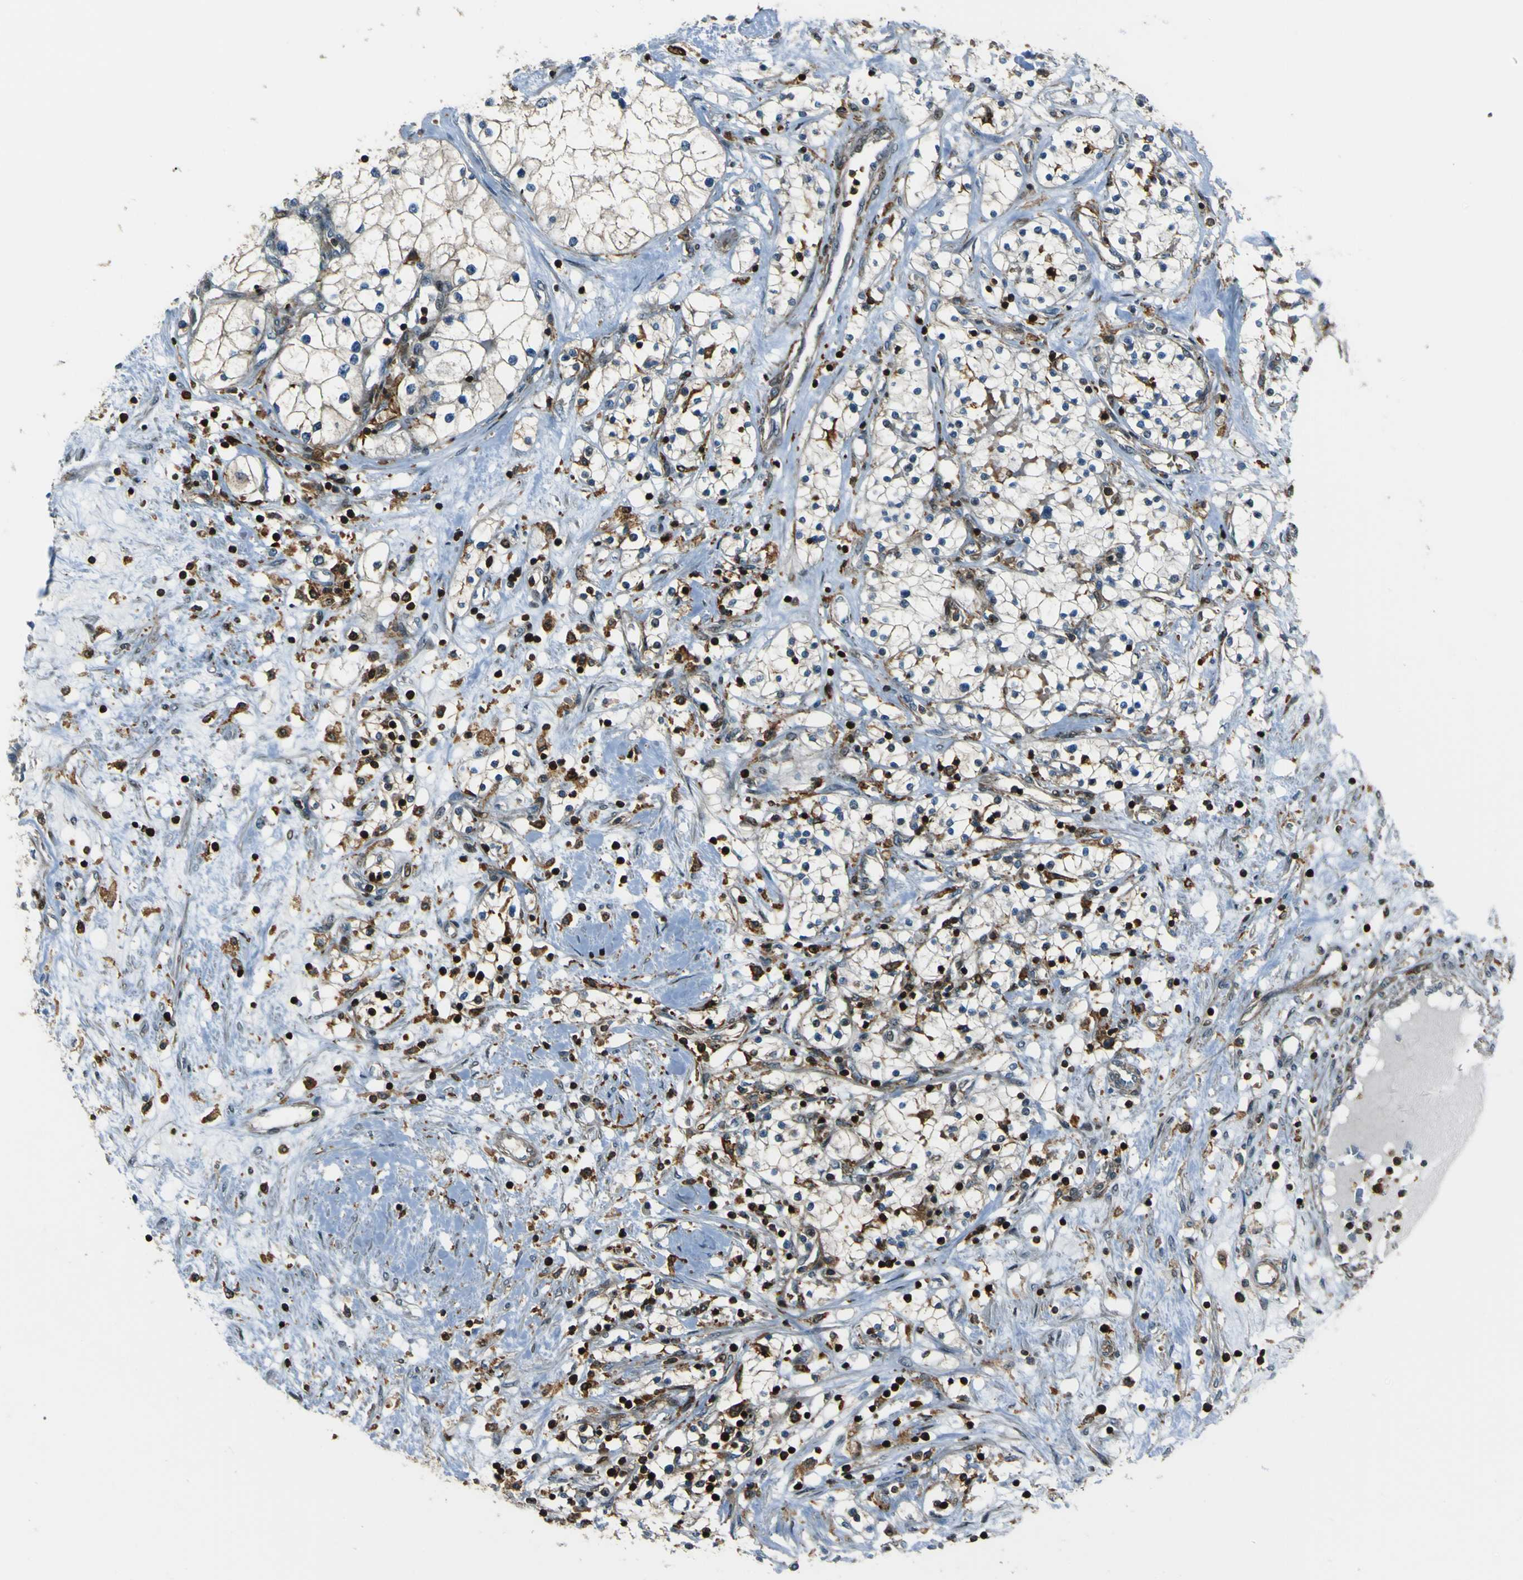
{"staining": {"intensity": "negative", "quantity": "none", "location": "none"}, "tissue": "renal cancer", "cell_type": "Tumor cells", "image_type": "cancer", "snomed": [{"axis": "morphology", "description": "Adenocarcinoma, NOS"}, {"axis": "topography", "description": "Kidney"}], "caption": "This is a image of immunohistochemistry staining of adenocarcinoma (renal), which shows no staining in tumor cells.", "gene": "PCDHB5", "patient": {"sex": "male", "age": 68}}